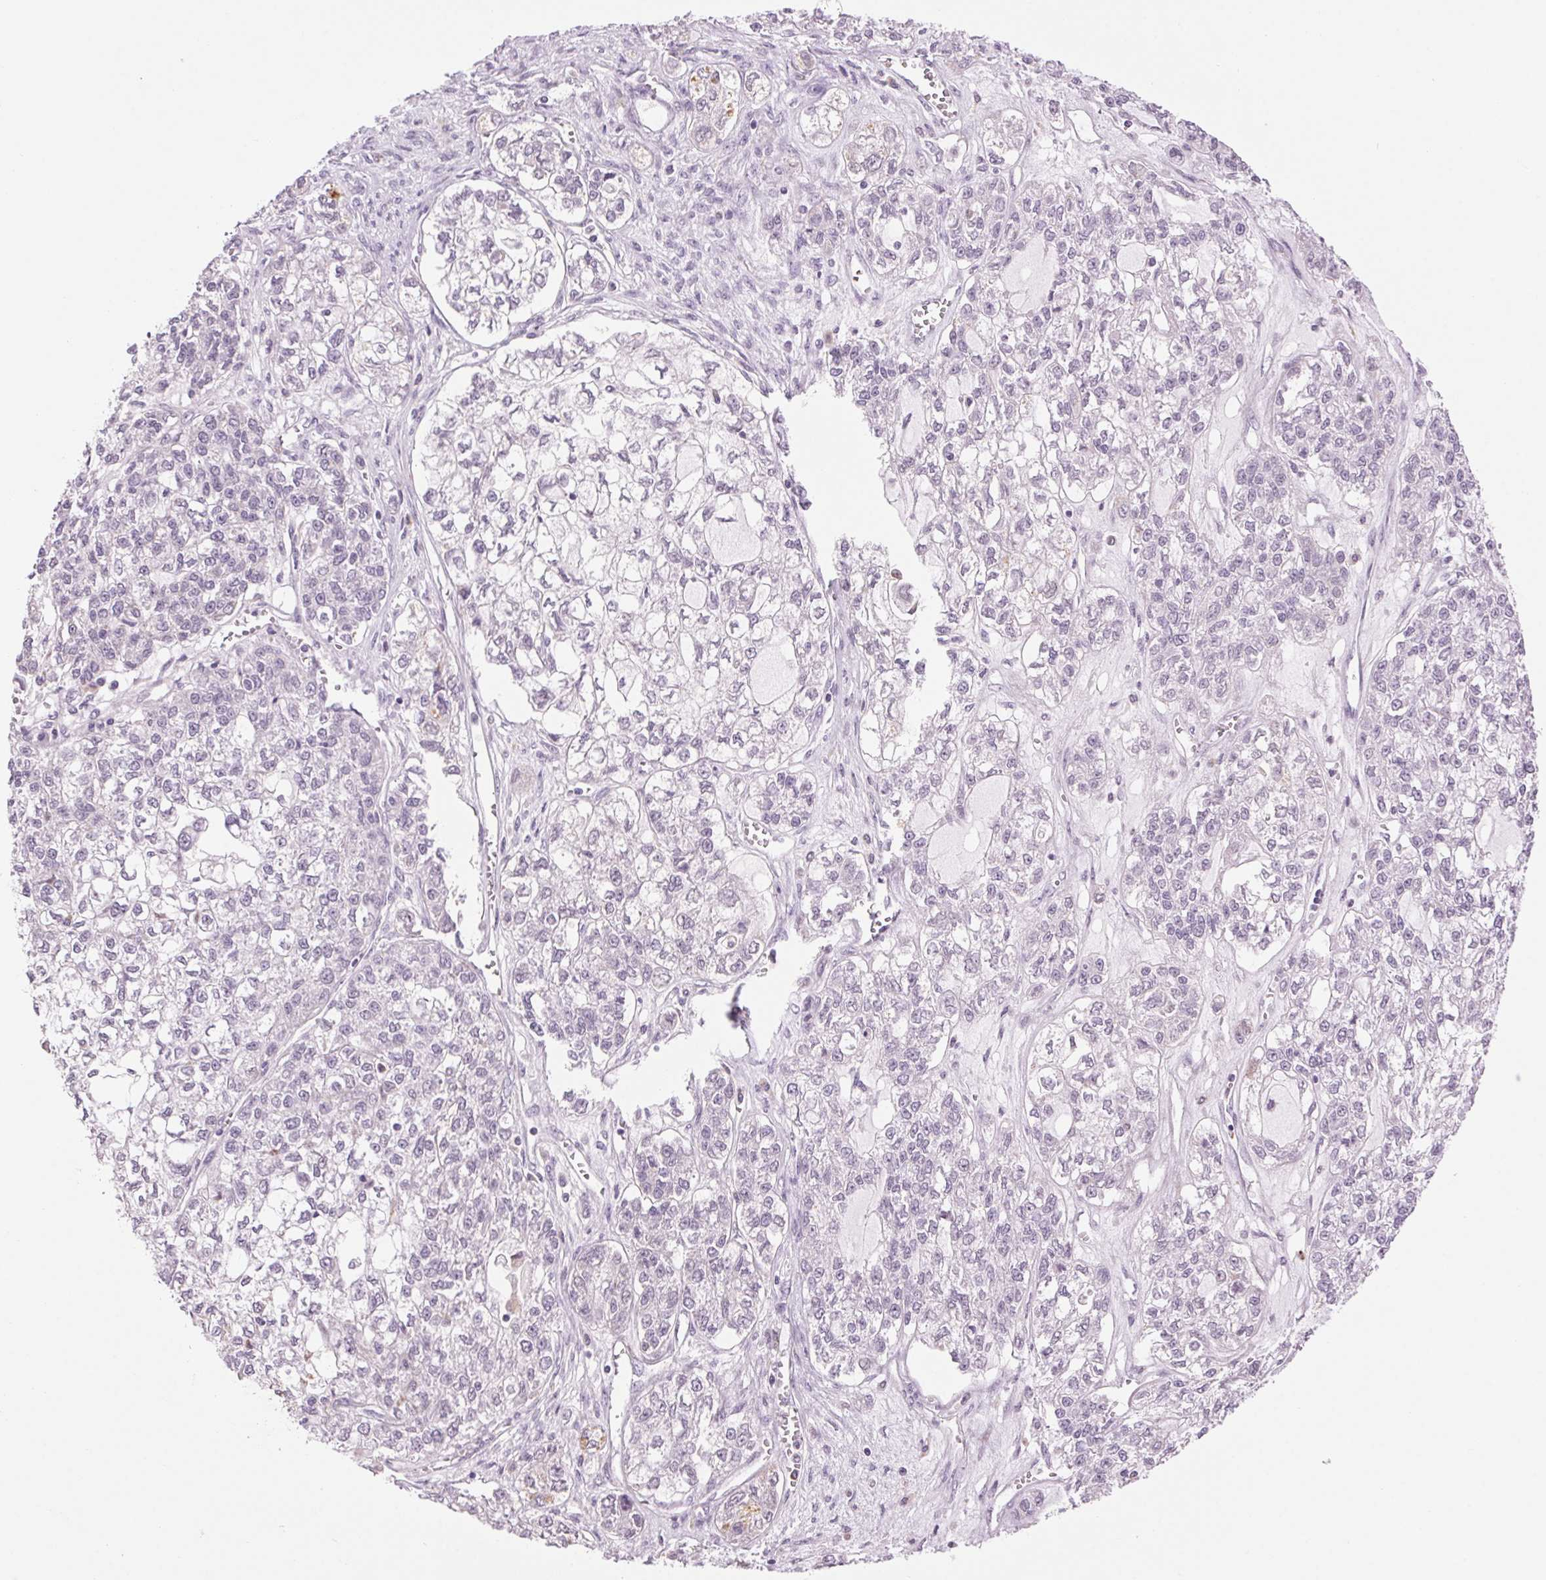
{"staining": {"intensity": "negative", "quantity": "none", "location": "none"}, "tissue": "ovarian cancer", "cell_type": "Tumor cells", "image_type": "cancer", "snomed": [{"axis": "morphology", "description": "Carcinoma, endometroid"}, {"axis": "topography", "description": "Ovary"}], "caption": "Image shows no significant protein positivity in tumor cells of ovarian endometroid carcinoma.", "gene": "MPO", "patient": {"sex": "female", "age": 64}}